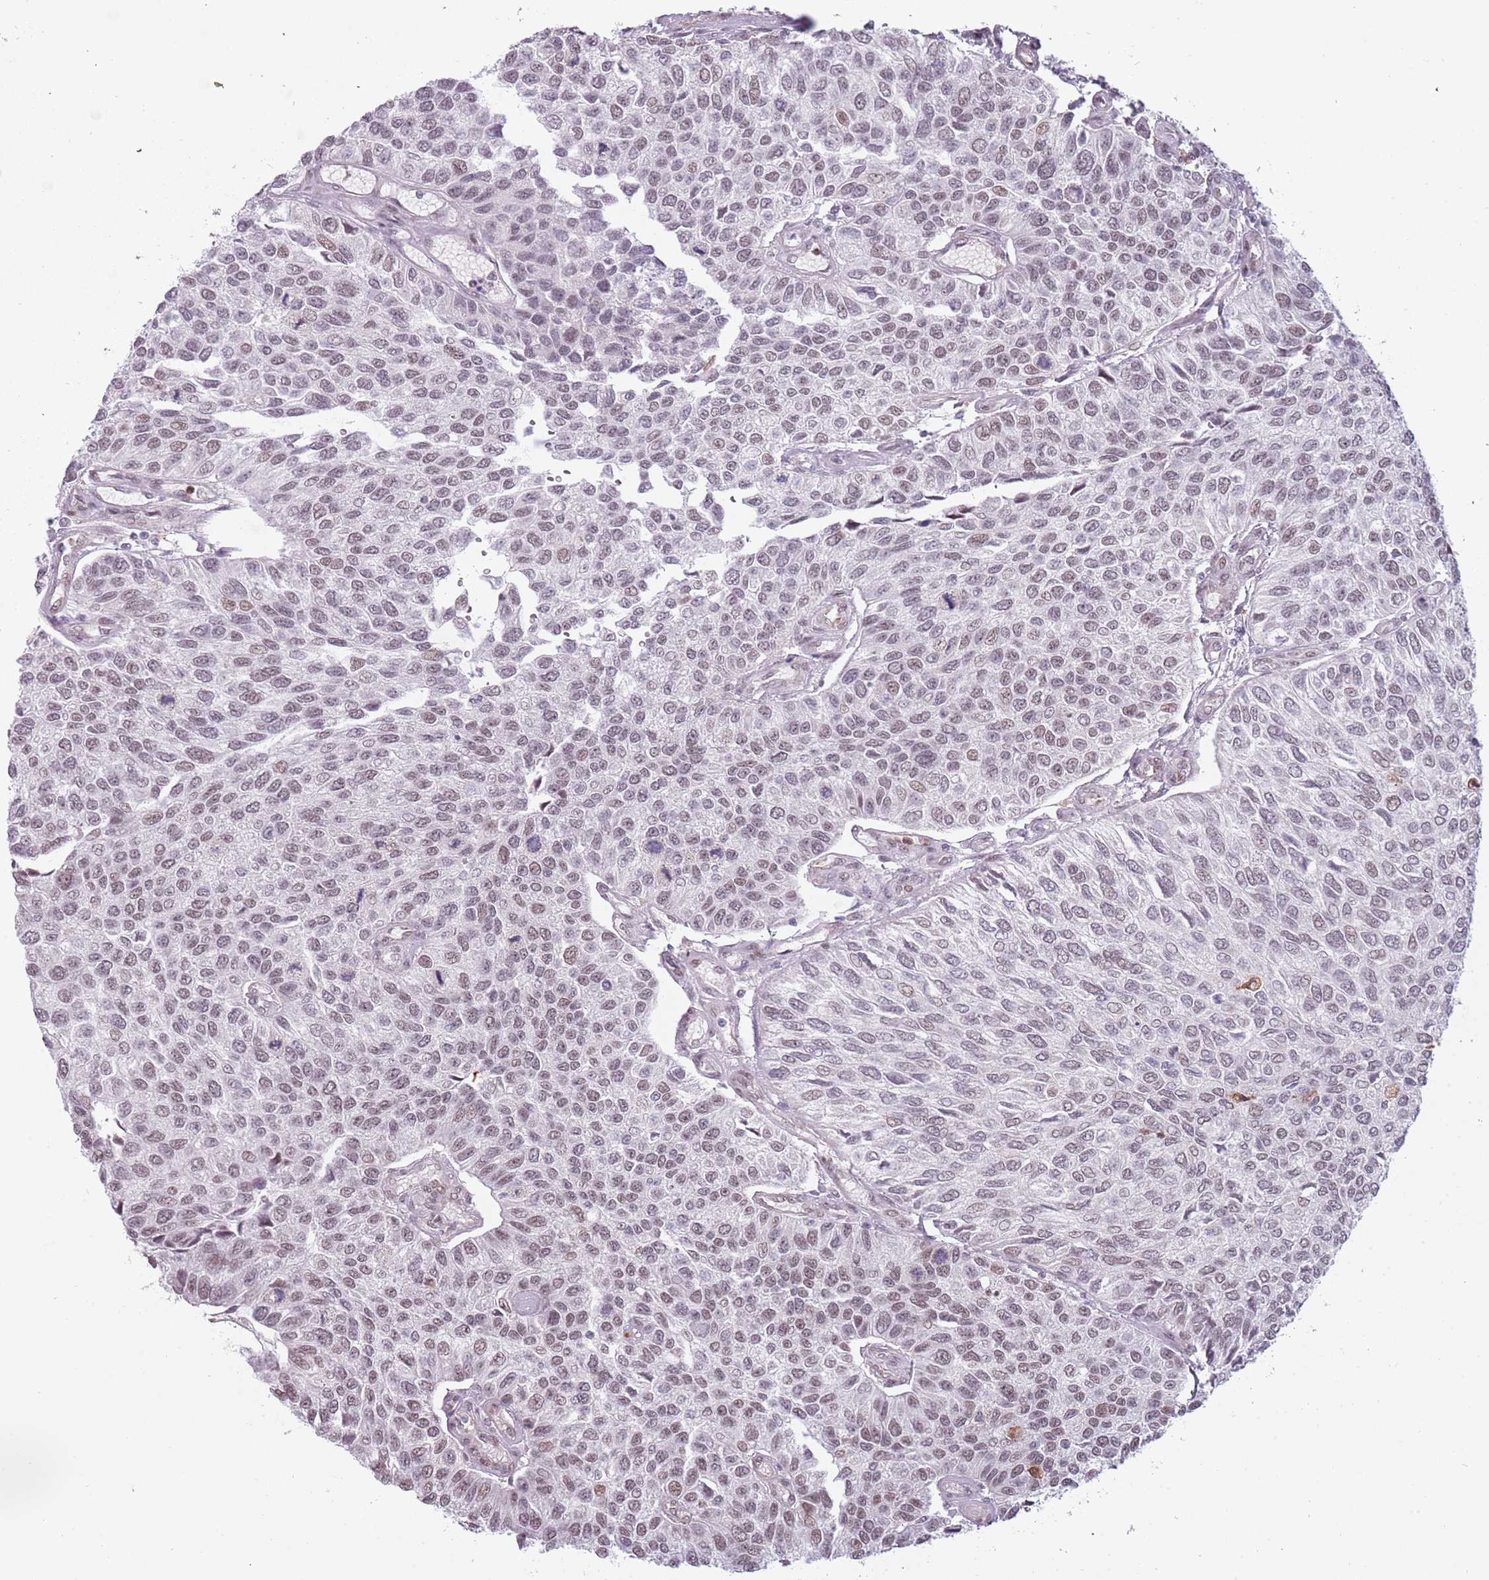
{"staining": {"intensity": "moderate", "quantity": "25%-75%", "location": "nuclear"}, "tissue": "urothelial cancer", "cell_type": "Tumor cells", "image_type": "cancer", "snomed": [{"axis": "morphology", "description": "Urothelial carcinoma, NOS"}, {"axis": "topography", "description": "Urinary bladder"}], "caption": "Moderate nuclear protein staining is appreciated in approximately 25%-75% of tumor cells in urothelial cancer.", "gene": "REXO4", "patient": {"sex": "male", "age": 55}}